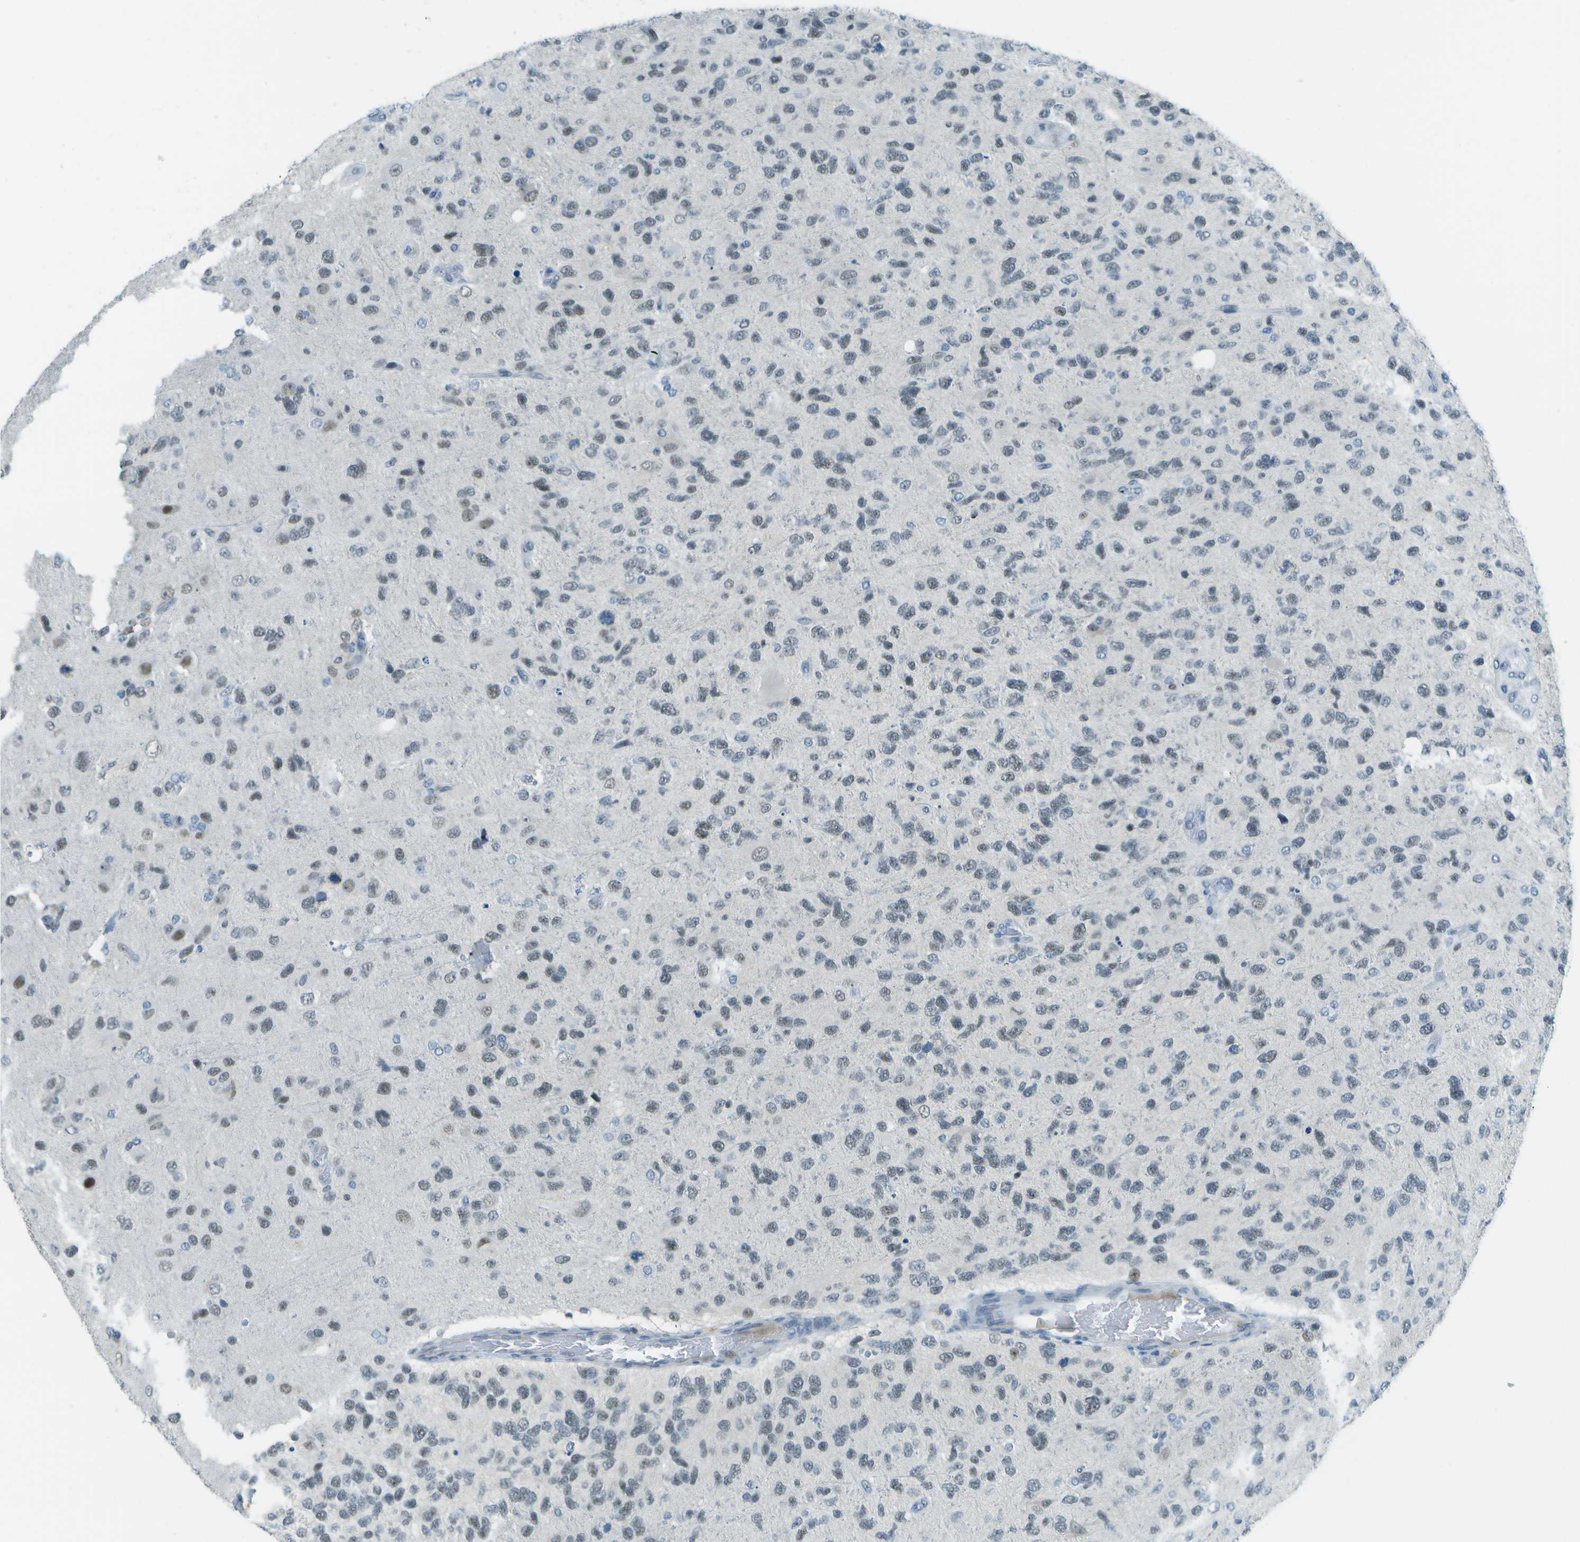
{"staining": {"intensity": "weak", "quantity": "25%-75%", "location": "nuclear"}, "tissue": "glioma", "cell_type": "Tumor cells", "image_type": "cancer", "snomed": [{"axis": "morphology", "description": "Glioma, malignant, High grade"}, {"axis": "topography", "description": "Brain"}], "caption": "DAB (3,3'-diaminobenzidine) immunohistochemical staining of human glioma demonstrates weak nuclear protein expression in approximately 25%-75% of tumor cells.", "gene": "NEK11", "patient": {"sex": "female", "age": 58}}